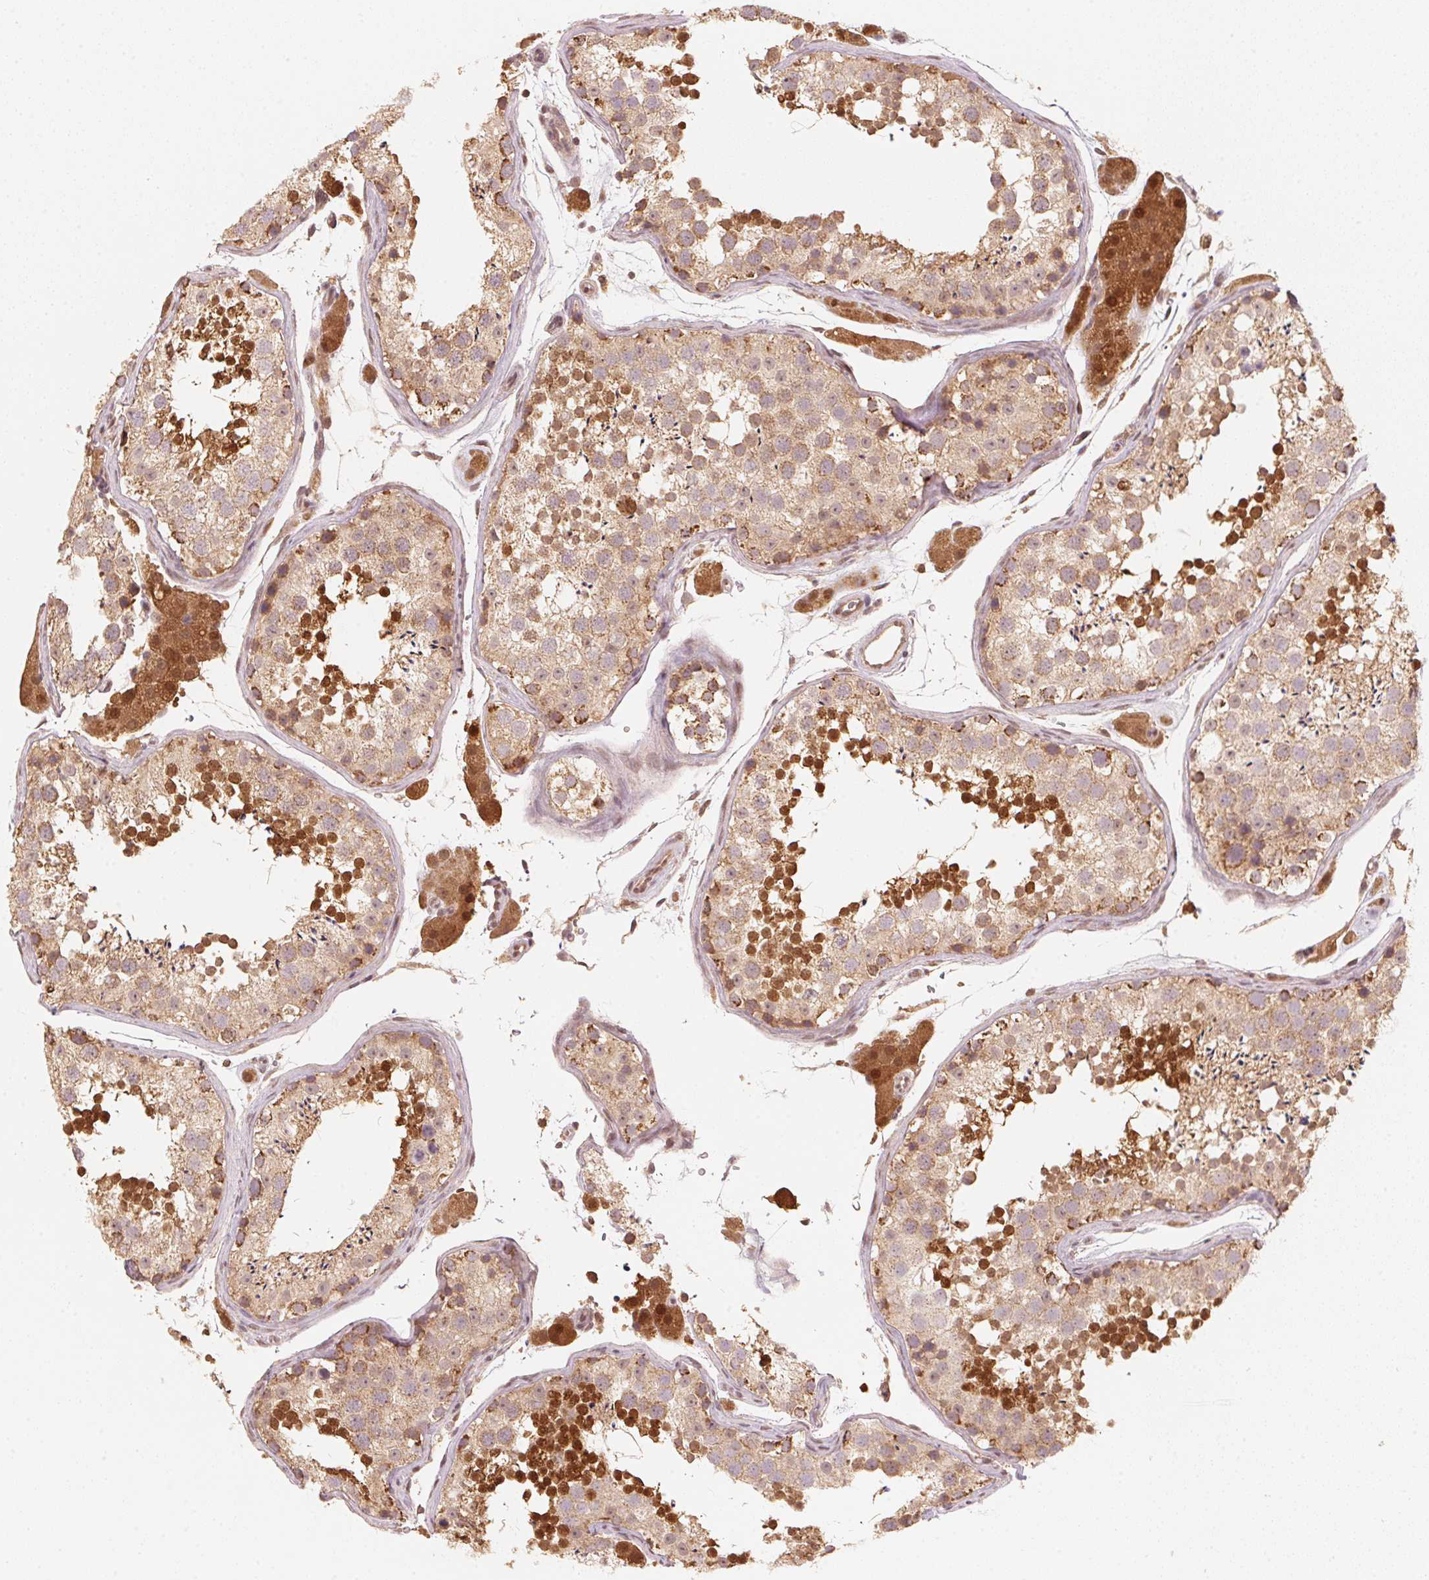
{"staining": {"intensity": "strong", "quantity": "25%-75%", "location": "cytoplasmic/membranous,nuclear"}, "tissue": "testis", "cell_type": "Cells in seminiferous ducts", "image_type": "normal", "snomed": [{"axis": "morphology", "description": "Normal tissue, NOS"}, {"axis": "topography", "description": "Testis"}], "caption": "This histopathology image displays immunohistochemistry (IHC) staining of normal testis, with high strong cytoplasmic/membranous,nuclear staining in about 25%-75% of cells in seminiferous ducts.", "gene": "C2orf73", "patient": {"sex": "male", "age": 41}}